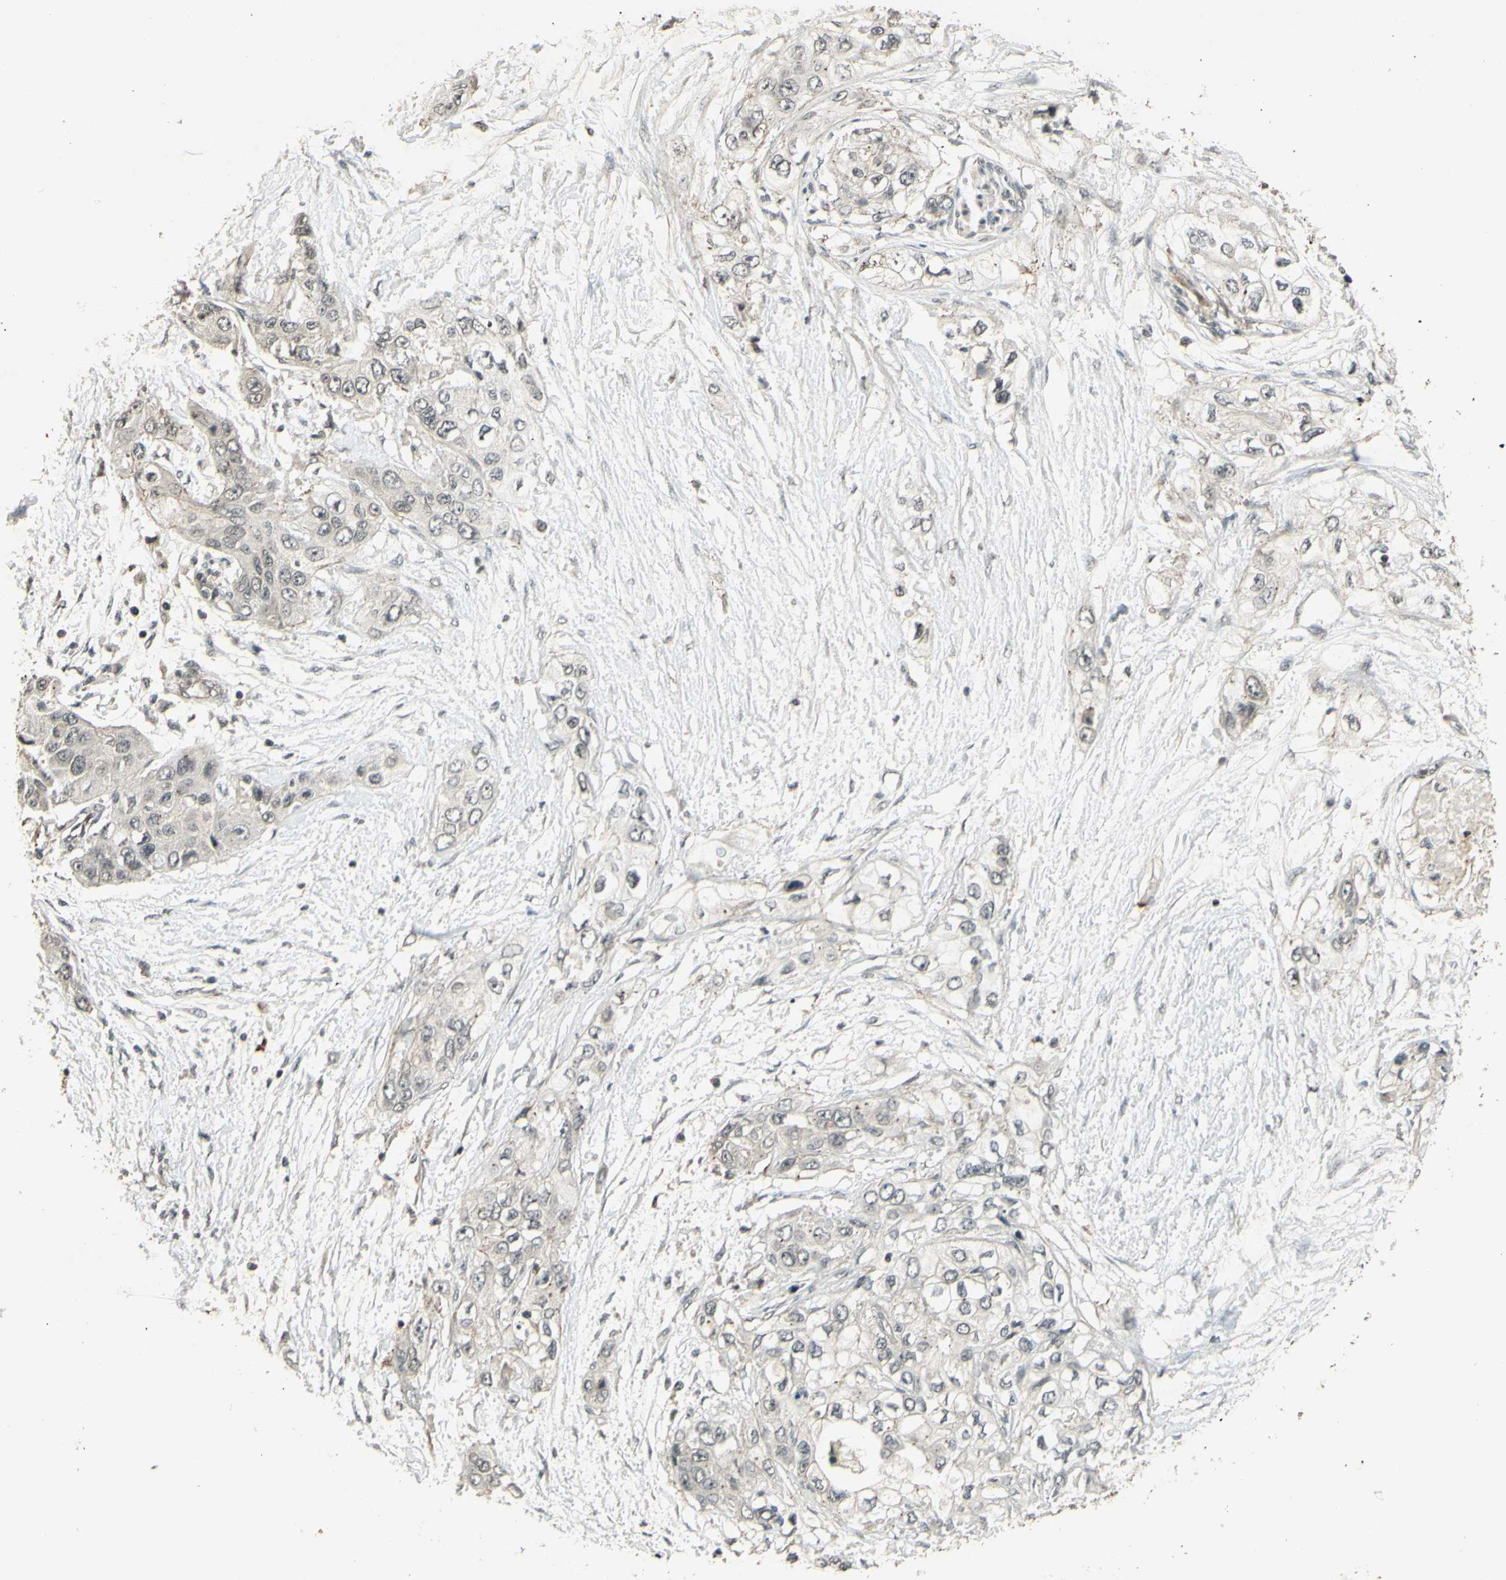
{"staining": {"intensity": "negative", "quantity": "none", "location": "none"}, "tissue": "pancreatic cancer", "cell_type": "Tumor cells", "image_type": "cancer", "snomed": [{"axis": "morphology", "description": "Adenocarcinoma, NOS"}, {"axis": "topography", "description": "Pancreas"}], "caption": "Histopathology image shows no significant protein expression in tumor cells of pancreatic cancer. (DAB immunohistochemistry, high magnification).", "gene": "BLNK", "patient": {"sex": "female", "age": 70}}